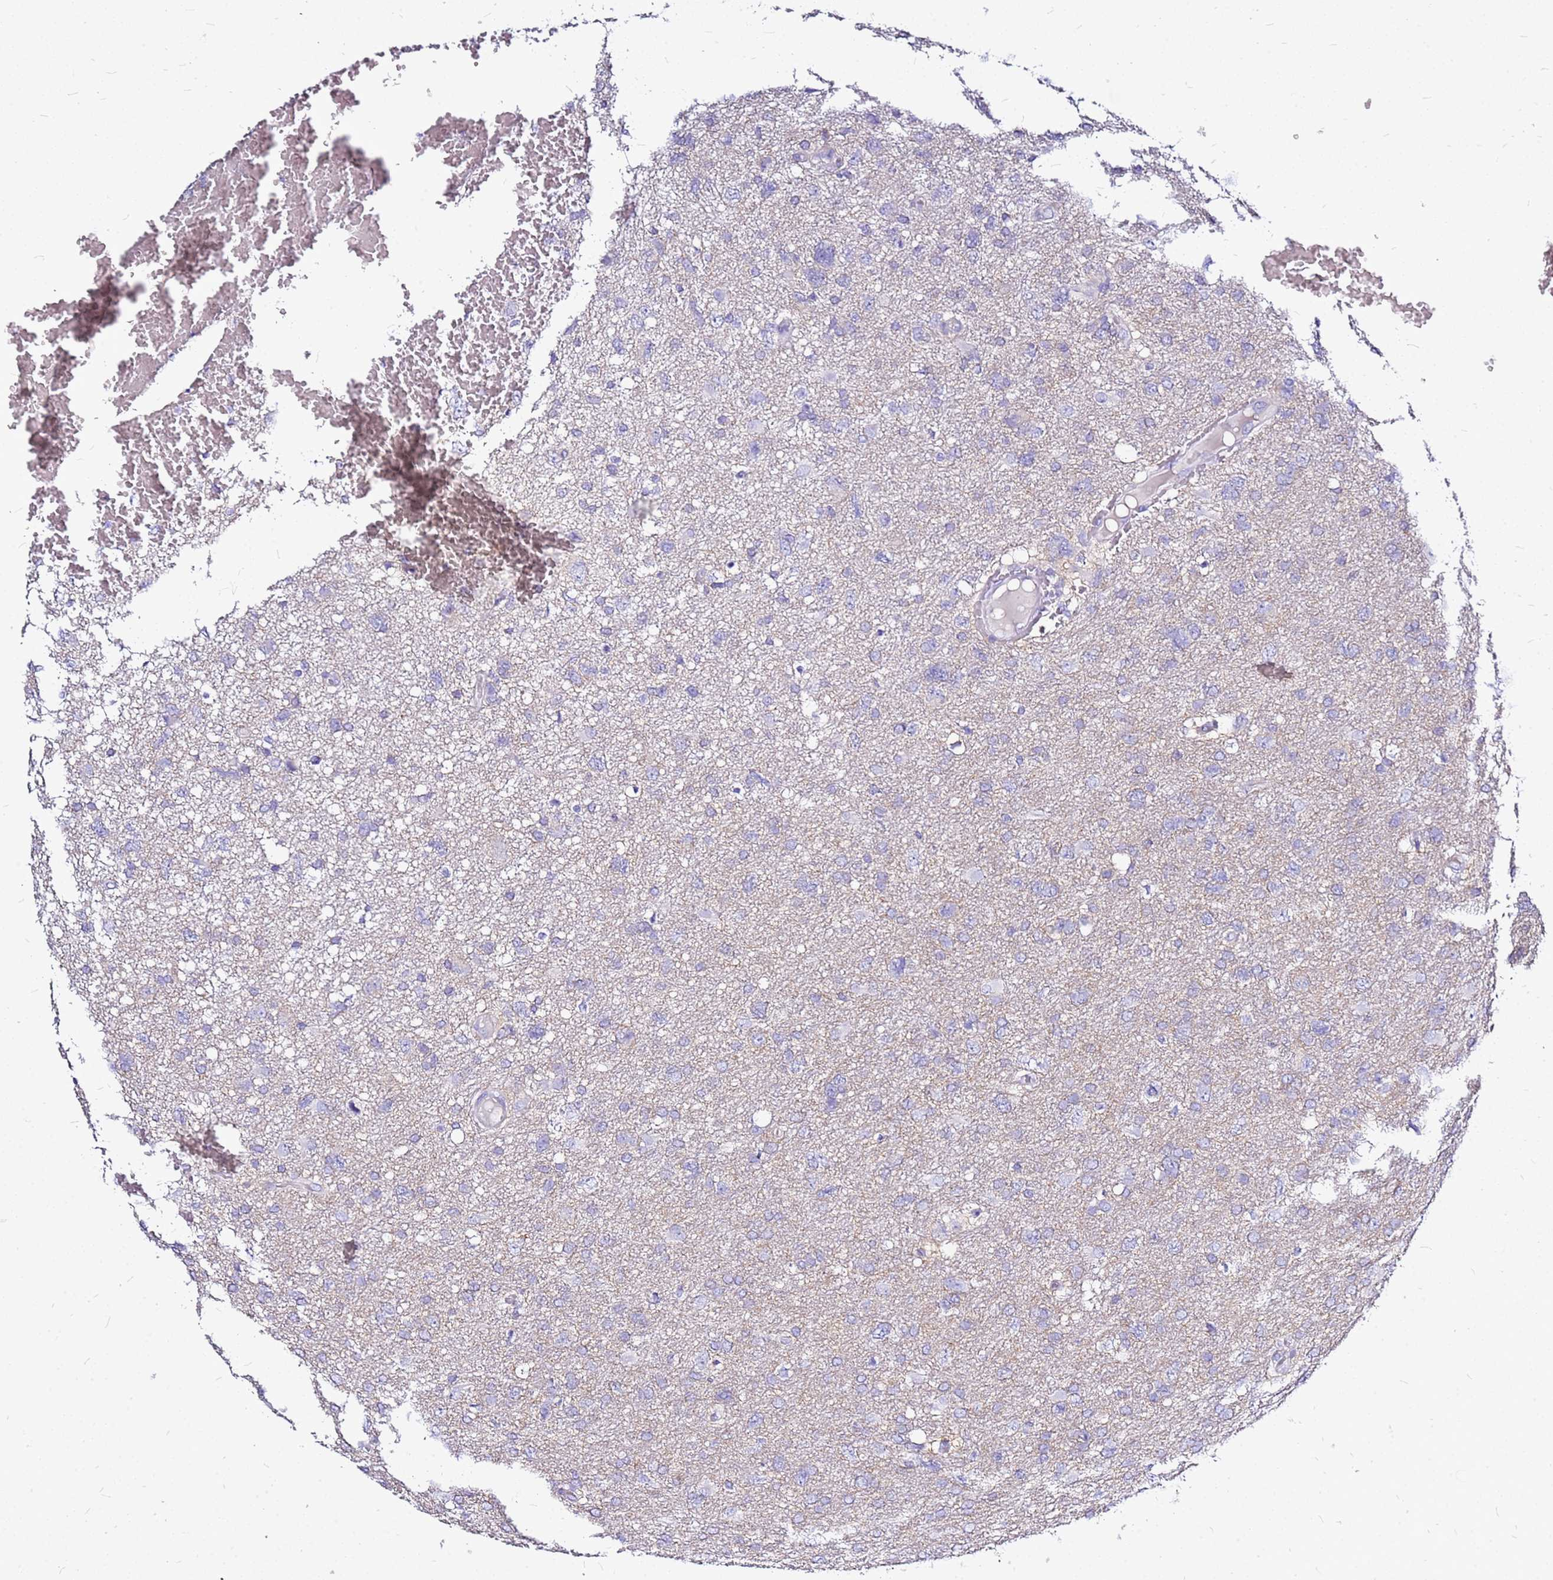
{"staining": {"intensity": "negative", "quantity": "none", "location": "none"}, "tissue": "glioma", "cell_type": "Tumor cells", "image_type": "cancer", "snomed": [{"axis": "morphology", "description": "Glioma, malignant, High grade"}, {"axis": "topography", "description": "Brain"}], "caption": "Immunohistochemistry of glioma displays no staining in tumor cells. (DAB immunohistochemistry (IHC) with hematoxylin counter stain).", "gene": "CASD1", "patient": {"sex": "male", "age": 61}}